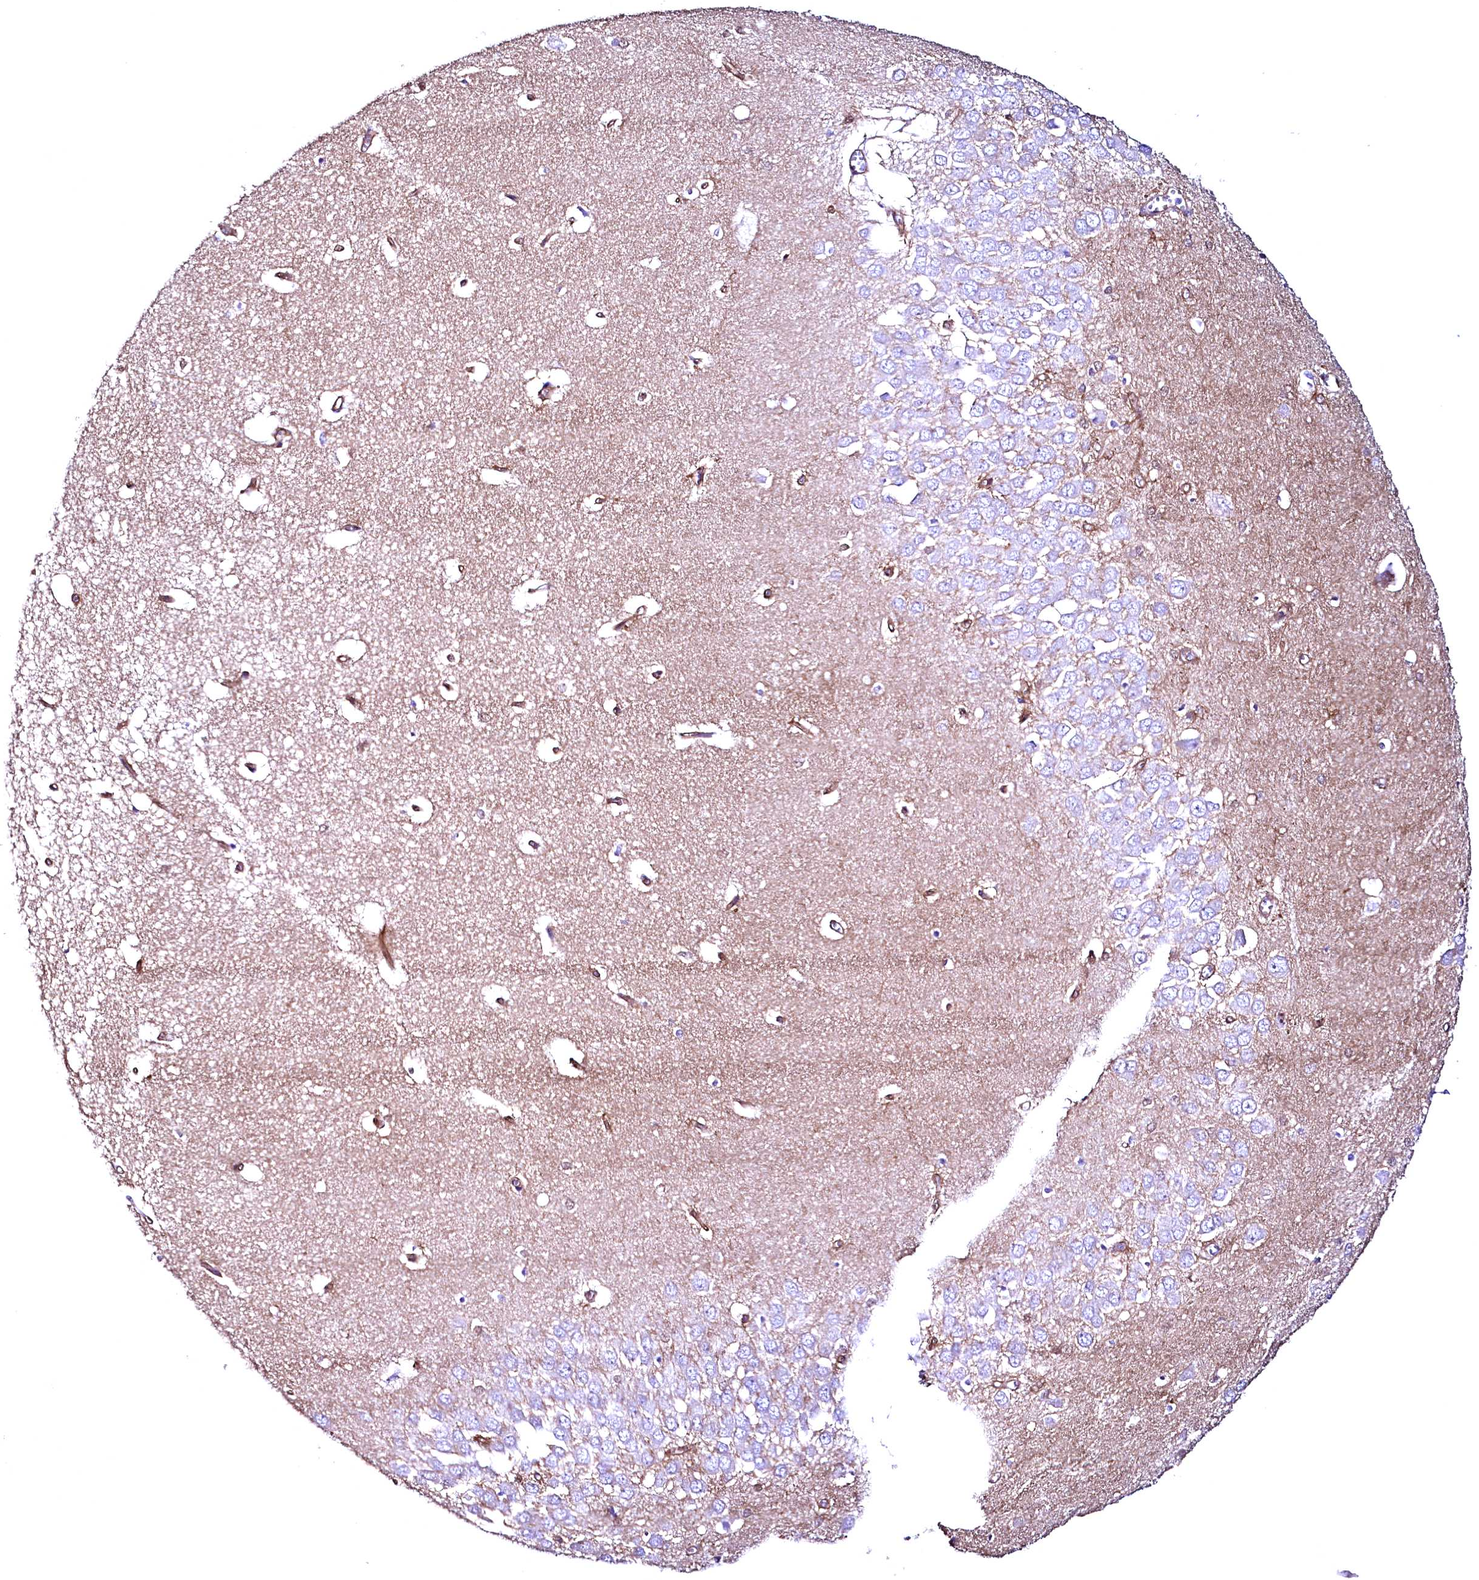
{"staining": {"intensity": "negative", "quantity": "none", "location": "none"}, "tissue": "hippocampus", "cell_type": "Glial cells", "image_type": "normal", "snomed": [{"axis": "morphology", "description": "Normal tissue, NOS"}, {"axis": "topography", "description": "Hippocampus"}], "caption": "A micrograph of hippocampus stained for a protein exhibits no brown staining in glial cells.", "gene": "SLF1", "patient": {"sex": "male", "age": 70}}